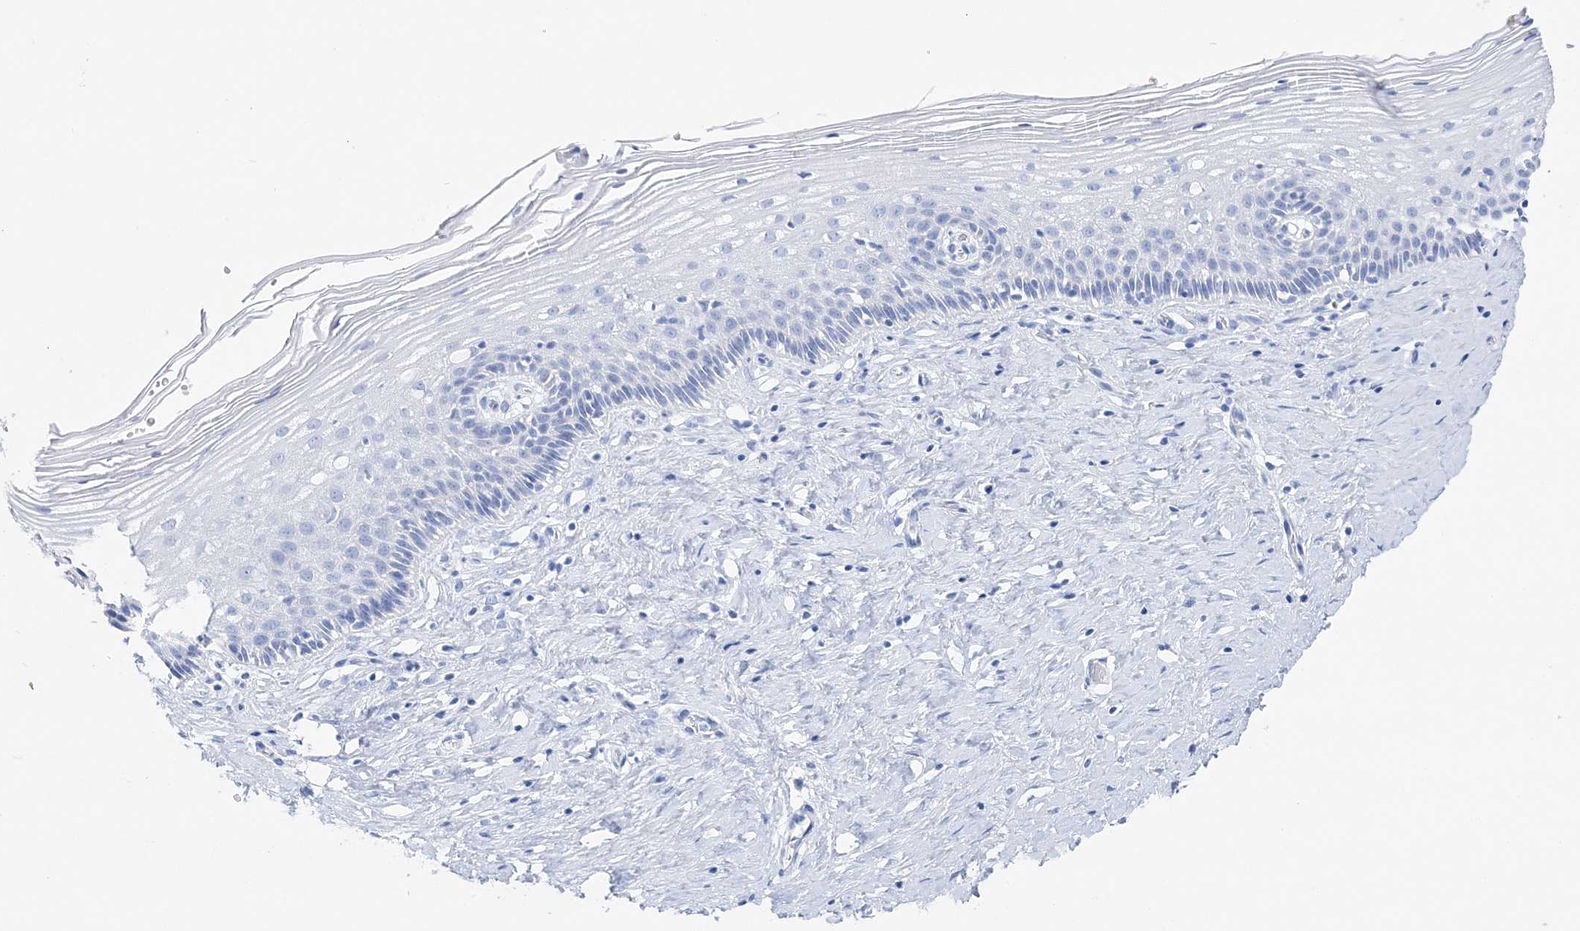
{"staining": {"intensity": "negative", "quantity": "none", "location": "none"}, "tissue": "cervix", "cell_type": "Glandular cells", "image_type": "normal", "snomed": [{"axis": "morphology", "description": "Normal tissue, NOS"}, {"axis": "topography", "description": "Cervix"}], "caption": "IHC histopathology image of unremarkable cervix: human cervix stained with DAB displays no significant protein expression in glandular cells.", "gene": "TSPYL6", "patient": {"sex": "female", "age": 33}}